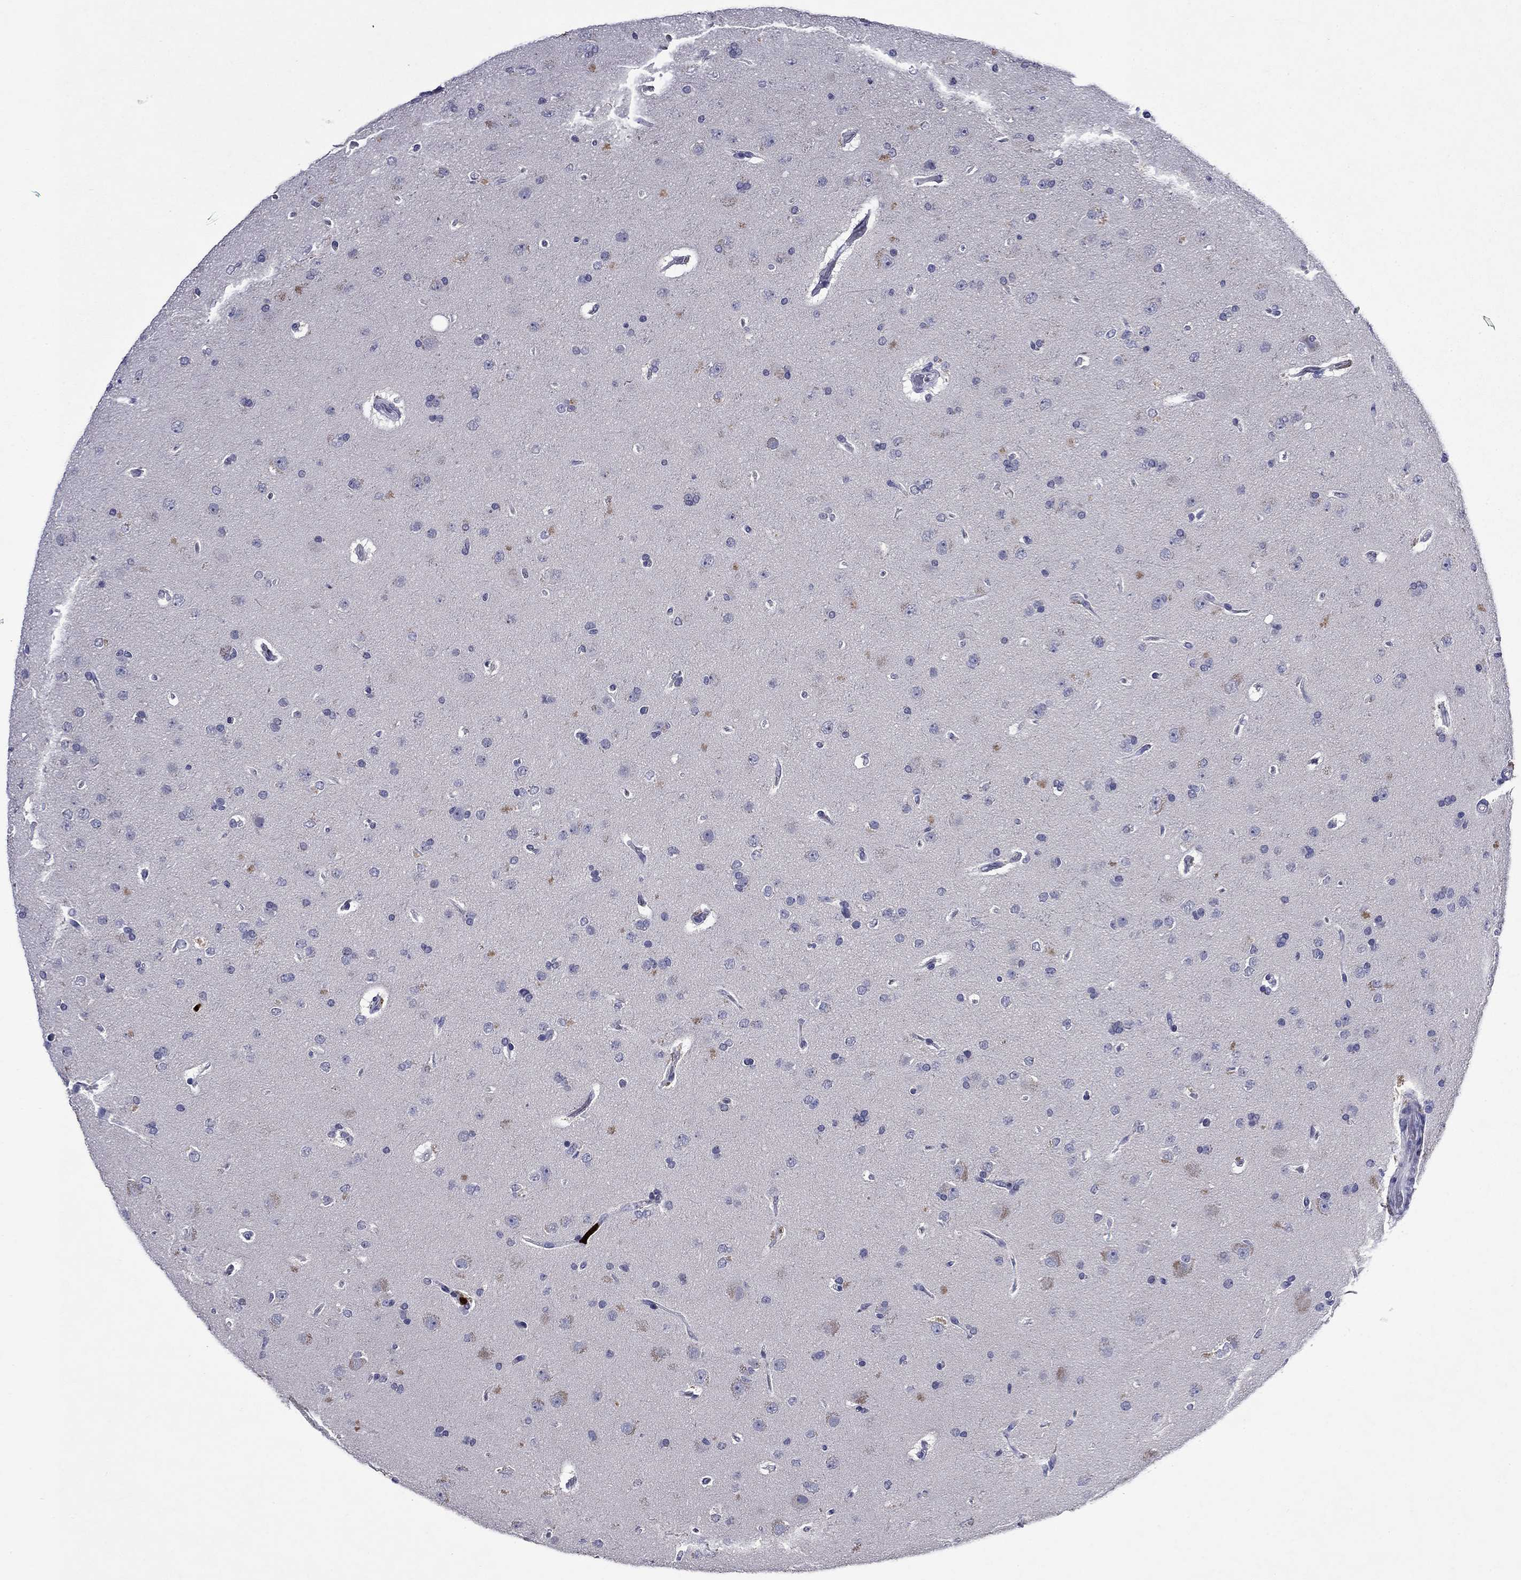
{"staining": {"intensity": "negative", "quantity": "none", "location": "none"}, "tissue": "glioma", "cell_type": "Tumor cells", "image_type": "cancer", "snomed": [{"axis": "morphology", "description": "Glioma, malignant, NOS"}, {"axis": "topography", "description": "Cerebral cortex"}], "caption": "Protein analysis of malignant glioma demonstrates no significant positivity in tumor cells.", "gene": "IRF5", "patient": {"sex": "male", "age": 58}}